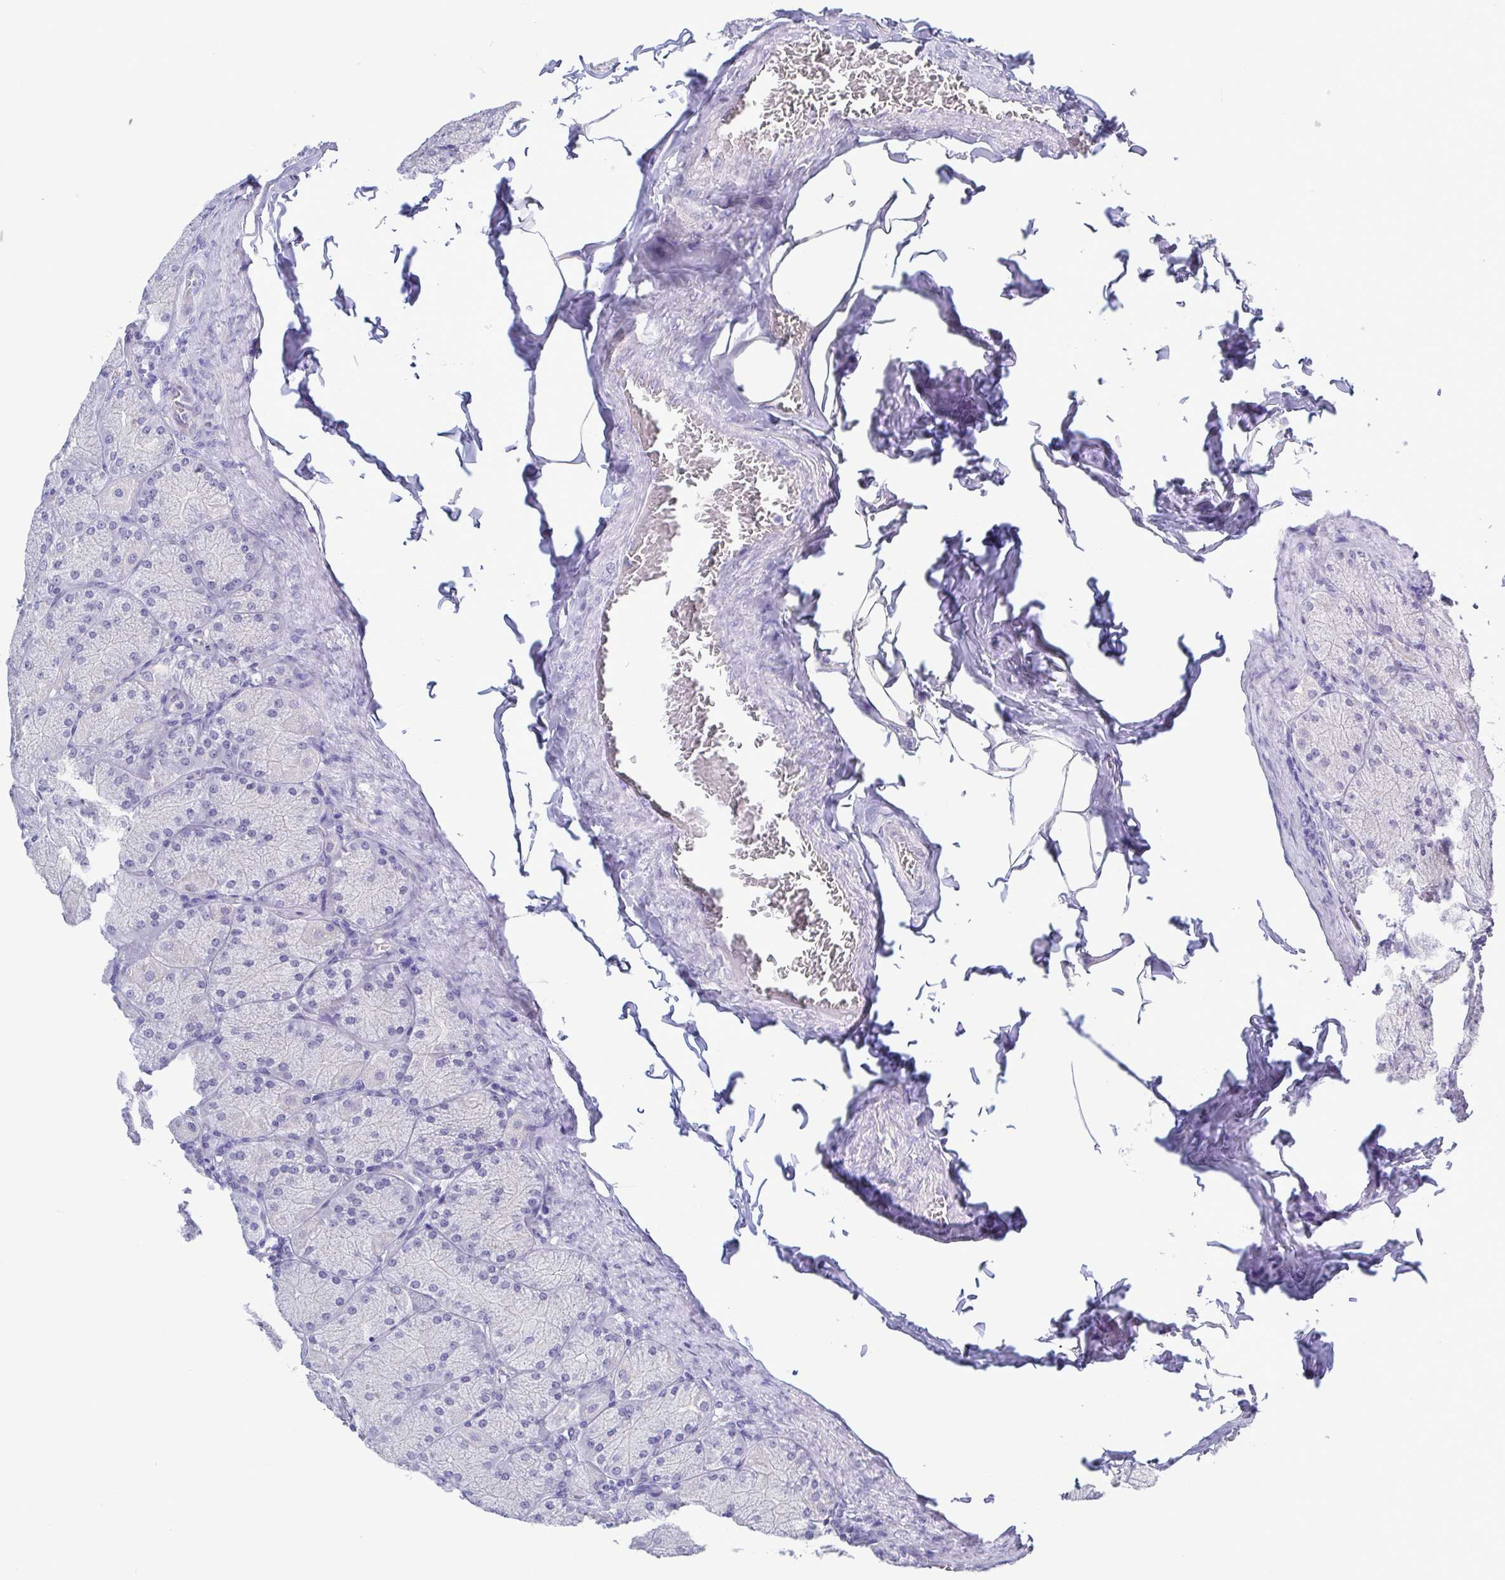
{"staining": {"intensity": "negative", "quantity": "none", "location": "none"}, "tissue": "stomach", "cell_type": "Glandular cells", "image_type": "normal", "snomed": [{"axis": "morphology", "description": "Normal tissue, NOS"}, {"axis": "topography", "description": "Stomach, upper"}], "caption": "Immunohistochemical staining of normal human stomach reveals no significant staining in glandular cells.", "gene": "TEX12", "patient": {"sex": "female", "age": 56}}